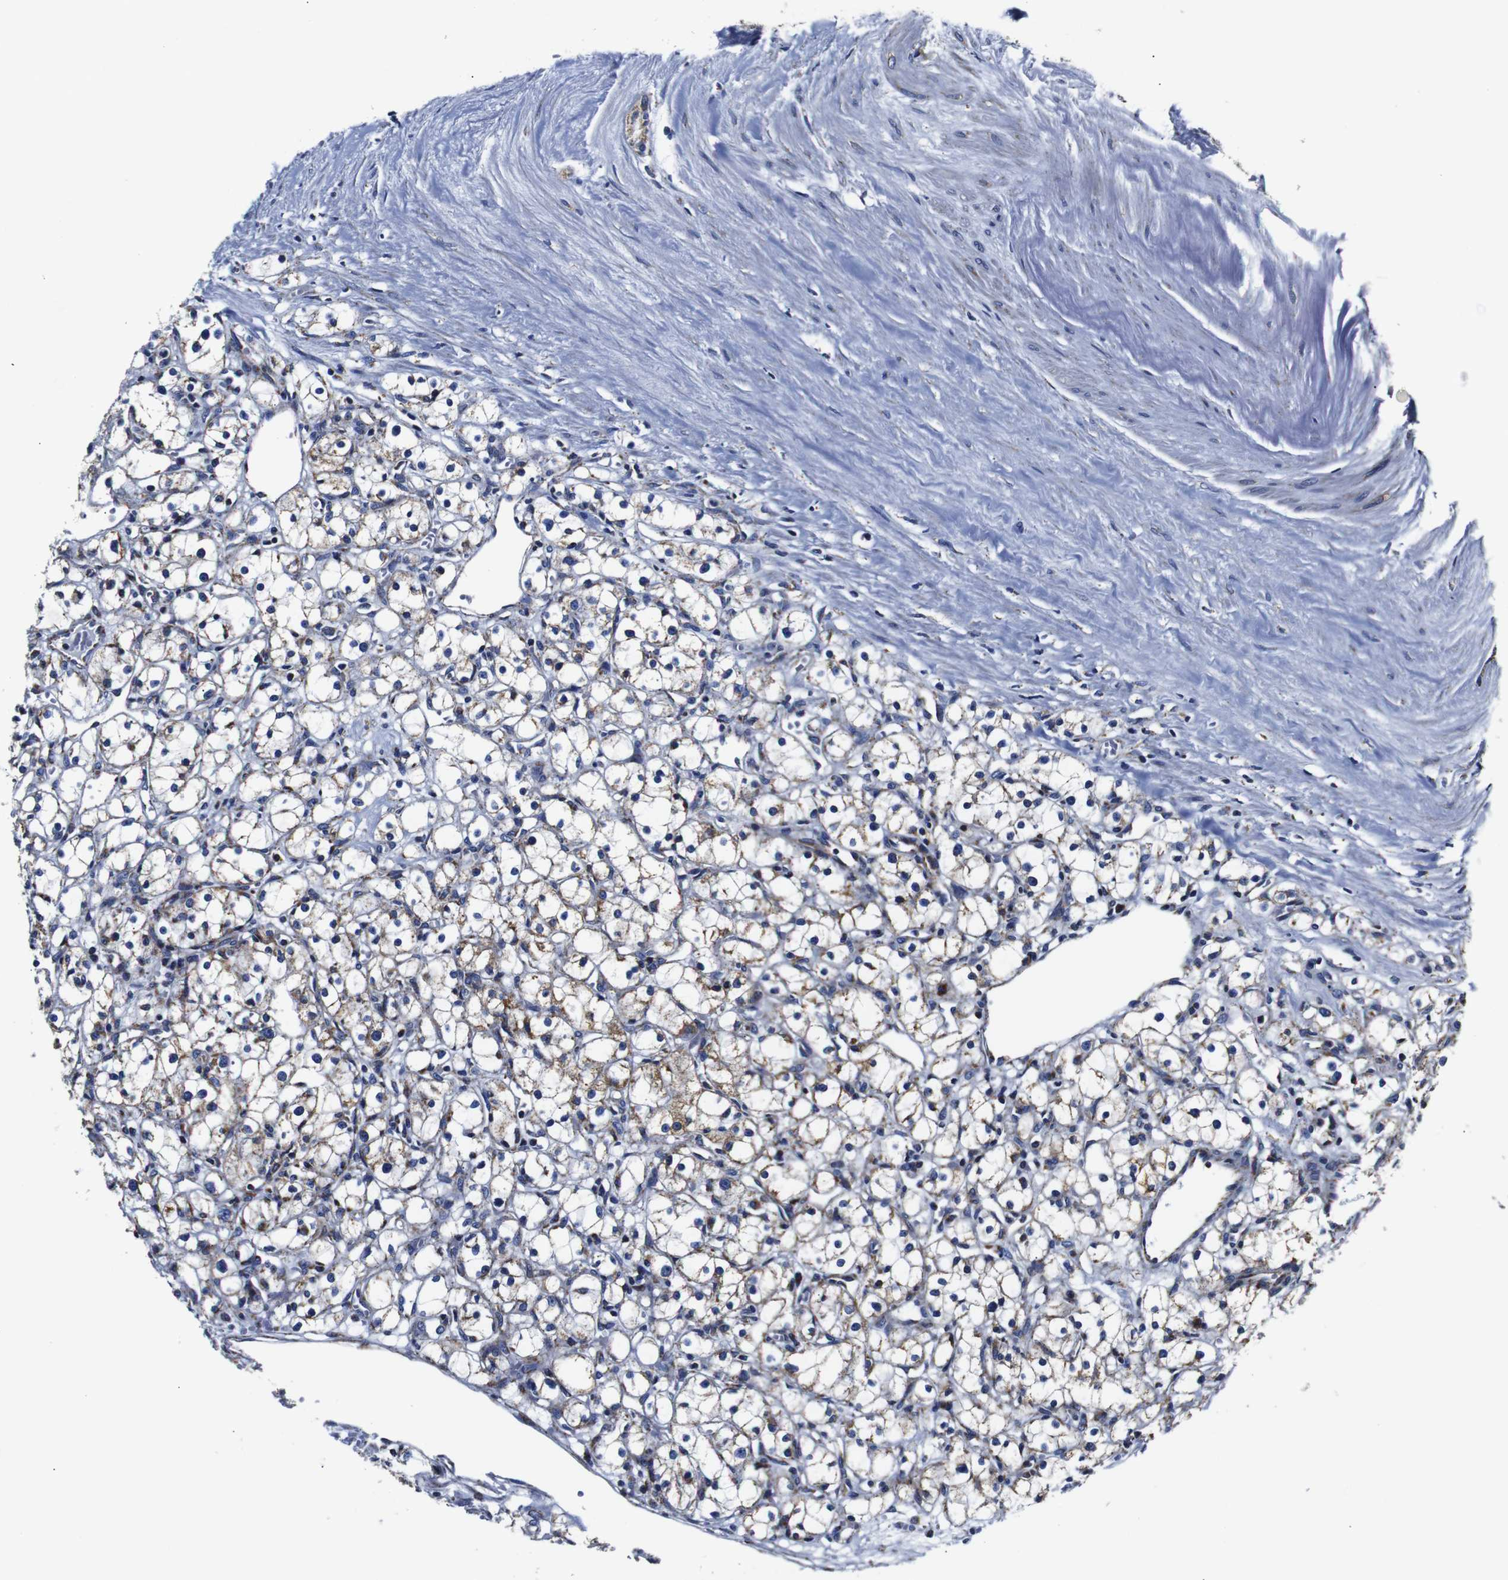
{"staining": {"intensity": "moderate", "quantity": "<25%", "location": "cytoplasmic/membranous"}, "tissue": "renal cancer", "cell_type": "Tumor cells", "image_type": "cancer", "snomed": [{"axis": "morphology", "description": "Adenocarcinoma, NOS"}, {"axis": "topography", "description": "Kidney"}], "caption": "Moderate cytoplasmic/membranous expression is seen in about <25% of tumor cells in renal cancer (adenocarcinoma).", "gene": "FKBP9", "patient": {"sex": "male", "age": 56}}